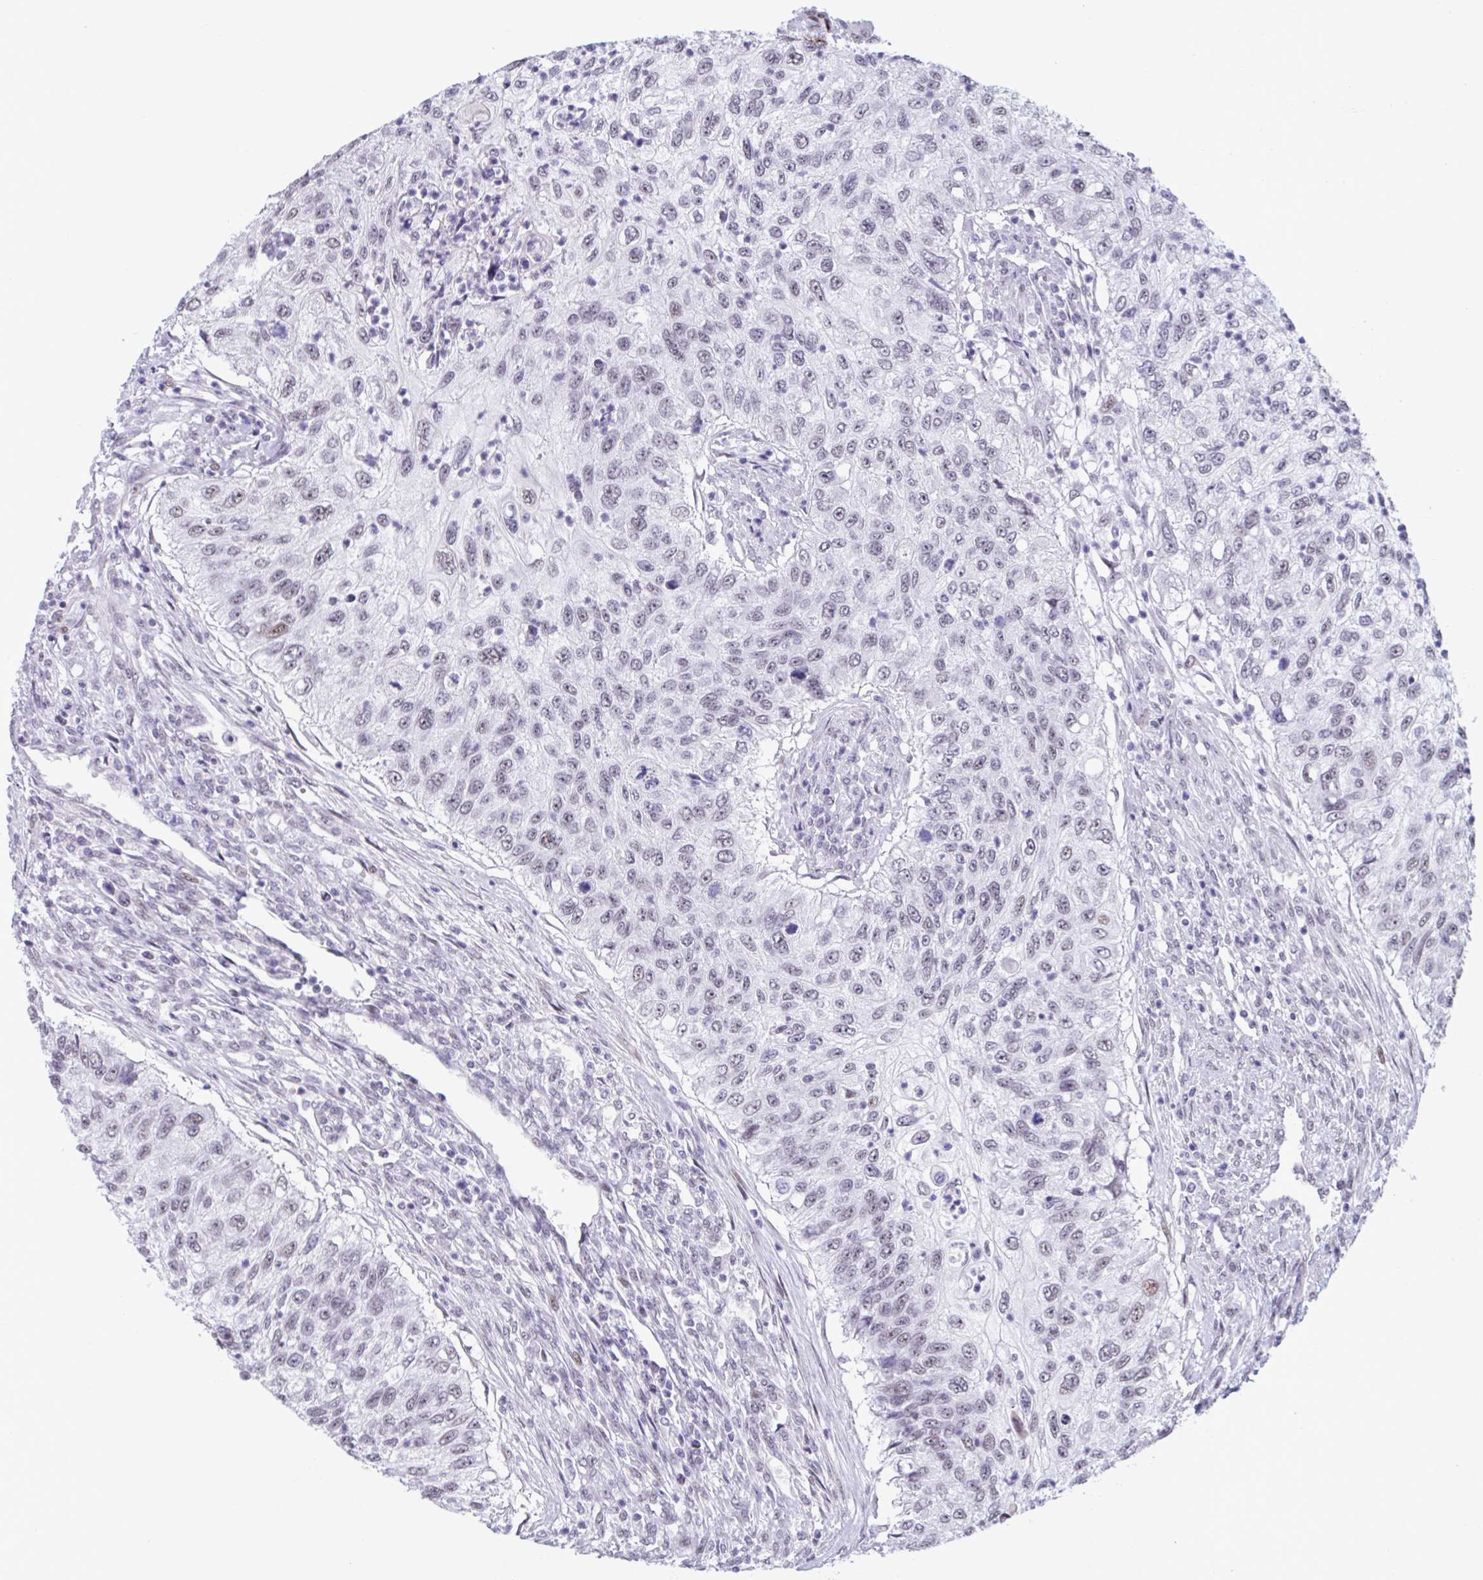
{"staining": {"intensity": "moderate", "quantity": "<25%", "location": "nuclear"}, "tissue": "urothelial cancer", "cell_type": "Tumor cells", "image_type": "cancer", "snomed": [{"axis": "morphology", "description": "Urothelial carcinoma, High grade"}, {"axis": "topography", "description": "Urinary bladder"}], "caption": "Human urothelial cancer stained with a brown dye exhibits moderate nuclear positive staining in about <25% of tumor cells.", "gene": "HSD17B6", "patient": {"sex": "female", "age": 60}}